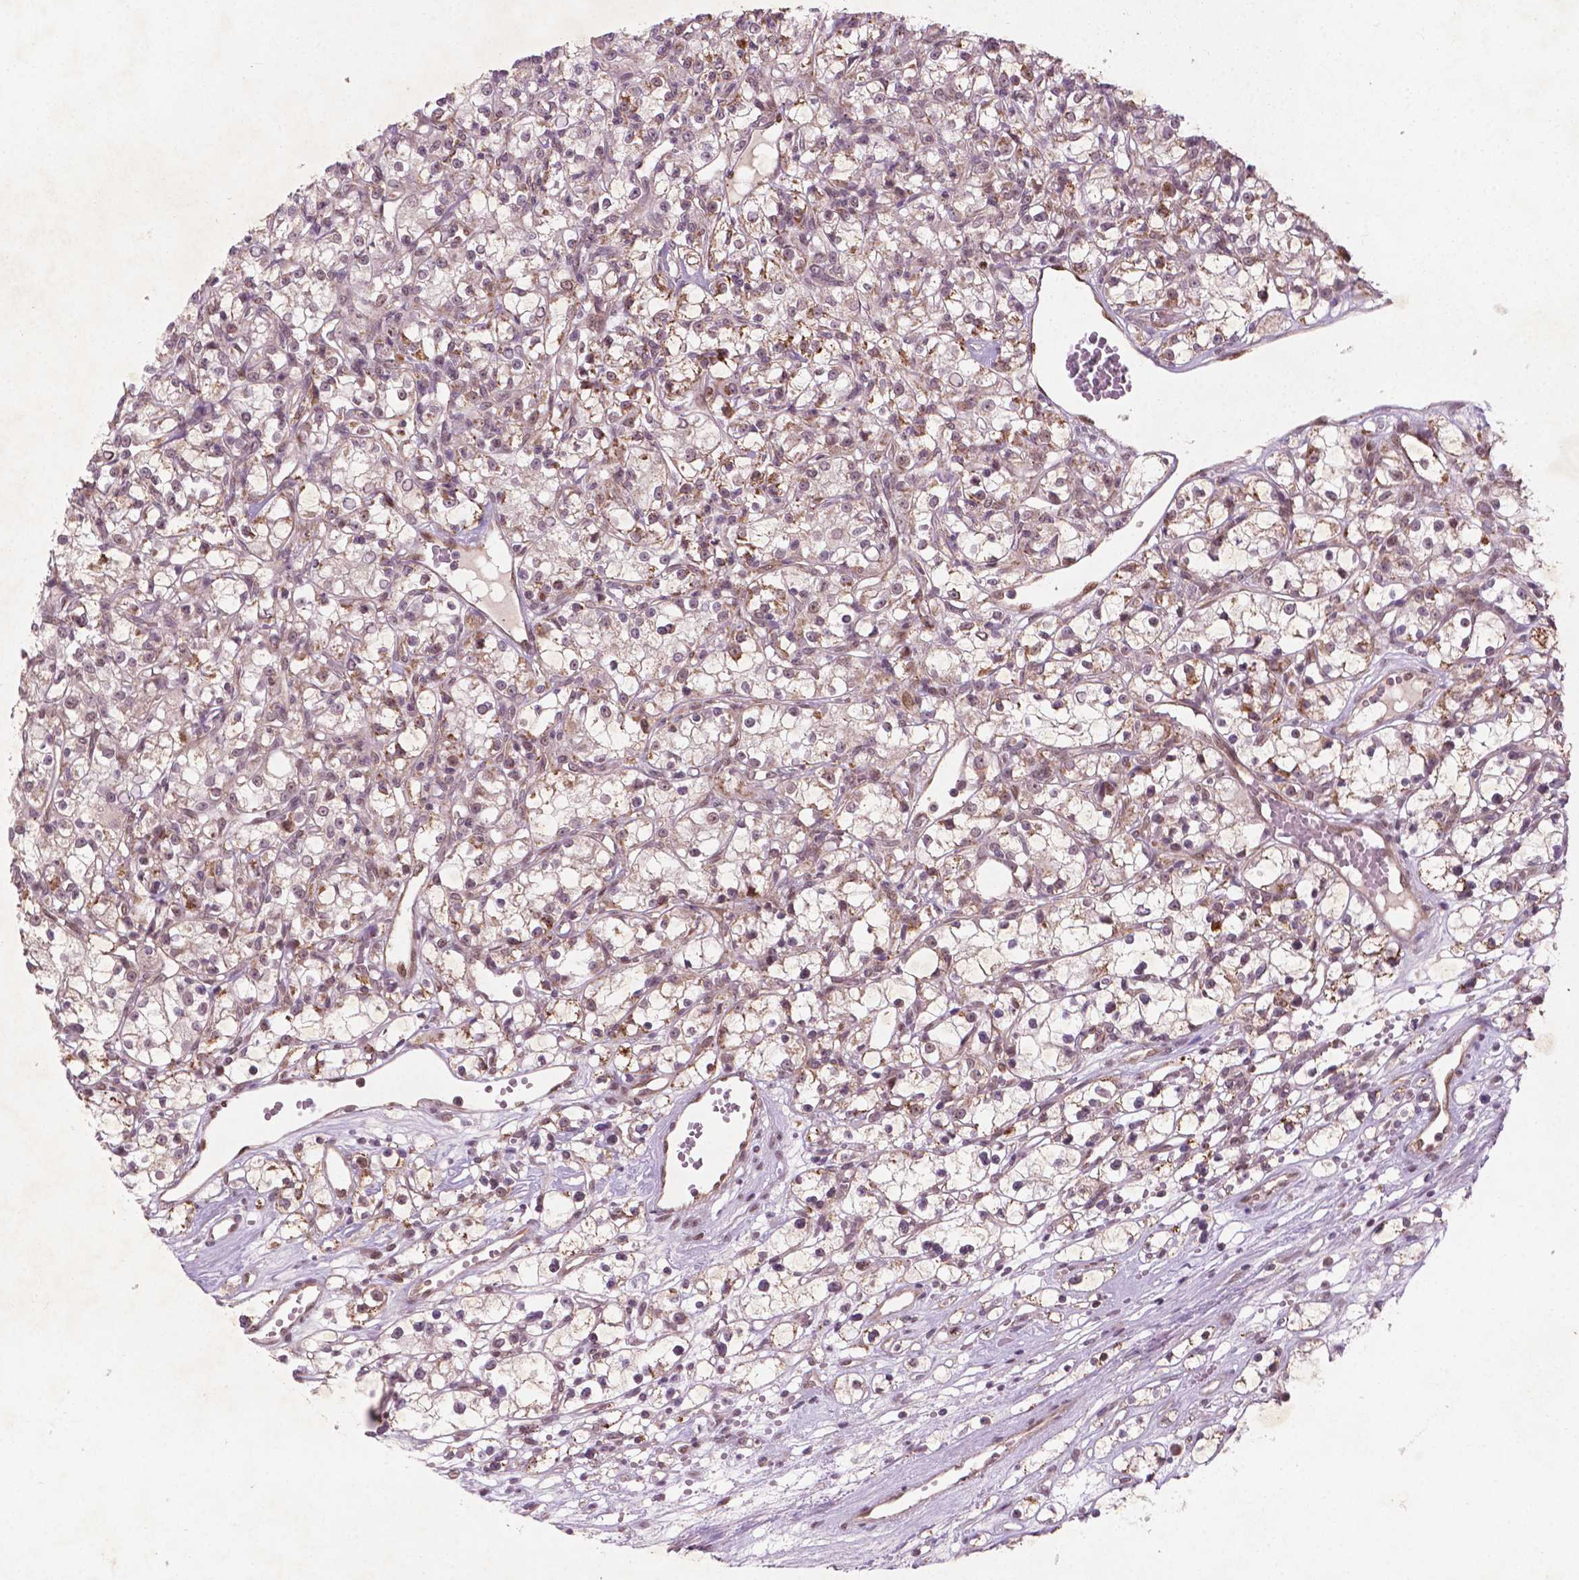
{"staining": {"intensity": "weak", "quantity": ">75%", "location": "nuclear"}, "tissue": "renal cancer", "cell_type": "Tumor cells", "image_type": "cancer", "snomed": [{"axis": "morphology", "description": "Adenocarcinoma, NOS"}, {"axis": "topography", "description": "Kidney"}], "caption": "Immunohistochemical staining of renal cancer (adenocarcinoma) exhibits low levels of weak nuclear expression in about >75% of tumor cells.", "gene": "NFAT5", "patient": {"sex": "female", "age": 59}}